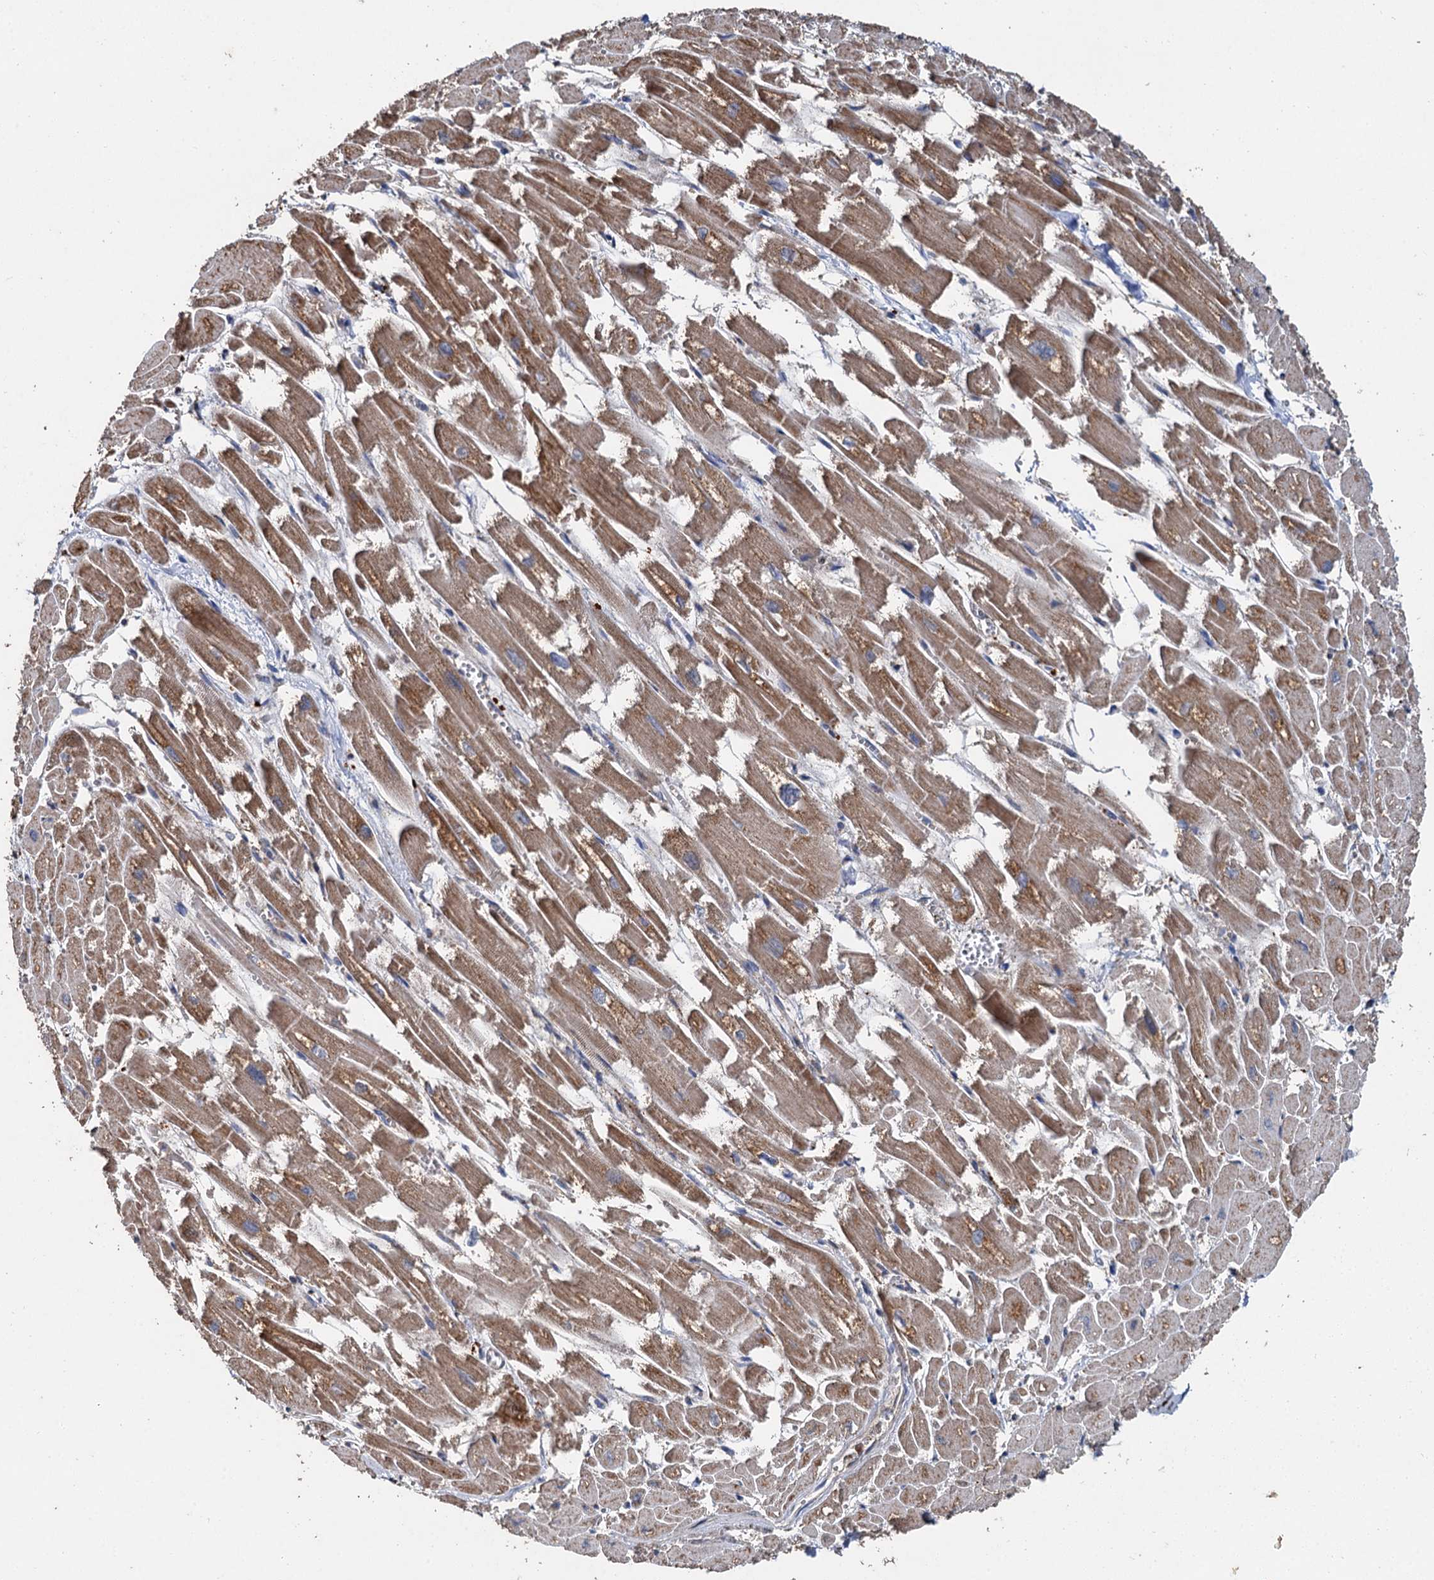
{"staining": {"intensity": "strong", "quantity": ">75%", "location": "cytoplasmic/membranous"}, "tissue": "heart muscle", "cell_type": "Cardiomyocytes", "image_type": "normal", "snomed": [{"axis": "morphology", "description": "Normal tissue, NOS"}, {"axis": "topography", "description": "Heart"}], "caption": "Immunohistochemistry (IHC) (DAB) staining of normal human heart muscle demonstrates strong cytoplasmic/membranous protein positivity in about >75% of cardiomyocytes. (DAB (3,3'-diaminobenzidine) IHC with brightfield microscopy, high magnification).", "gene": "GBA1", "patient": {"sex": "male", "age": 54}}